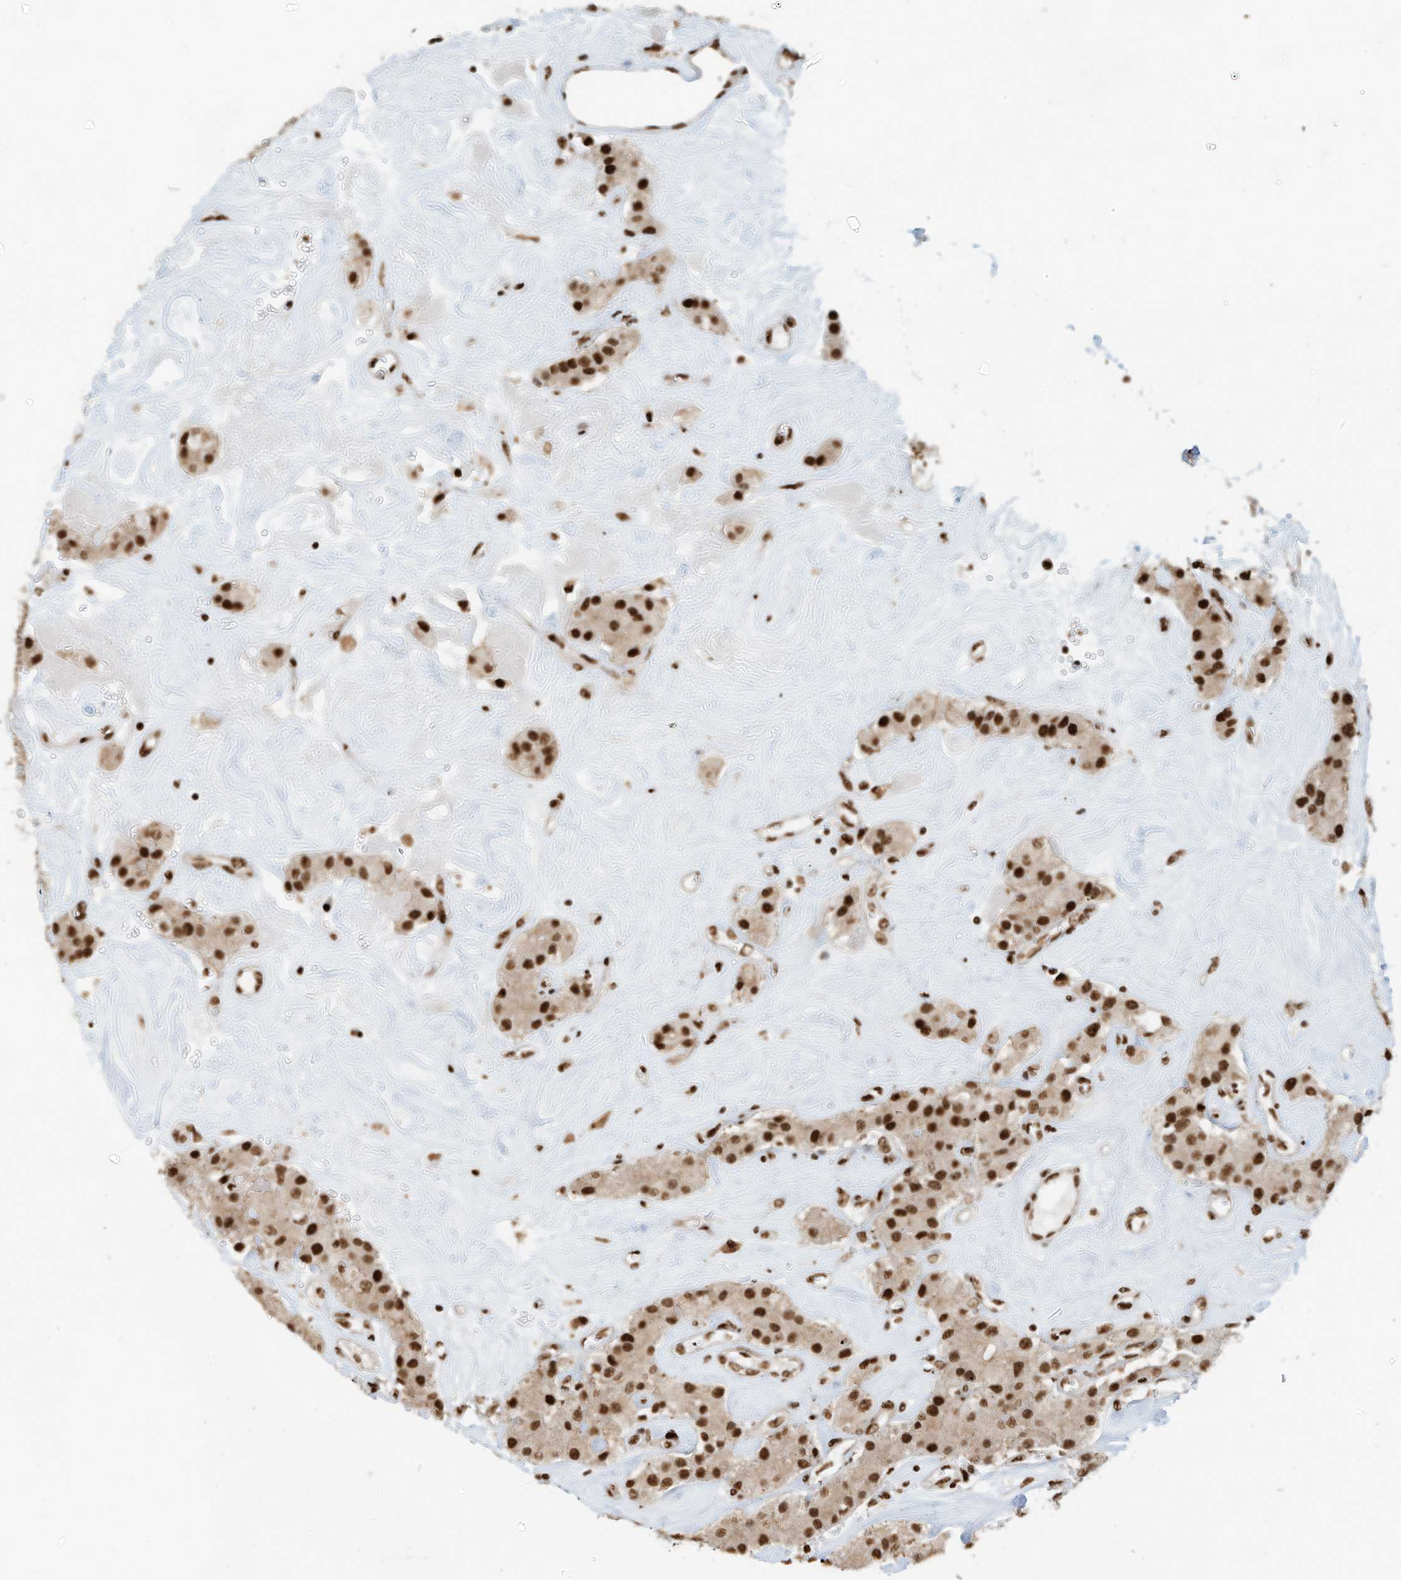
{"staining": {"intensity": "strong", "quantity": ">75%", "location": "nuclear"}, "tissue": "carcinoid", "cell_type": "Tumor cells", "image_type": "cancer", "snomed": [{"axis": "morphology", "description": "Carcinoid, malignant, NOS"}, {"axis": "topography", "description": "Pancreas"}], "caption": "Carcinoid tissue demonstrates strong nuclear positivity in approximately >75% of tumor cells", "gene": "SAMD15", "patient": {"sex": "male", "age": 41}}